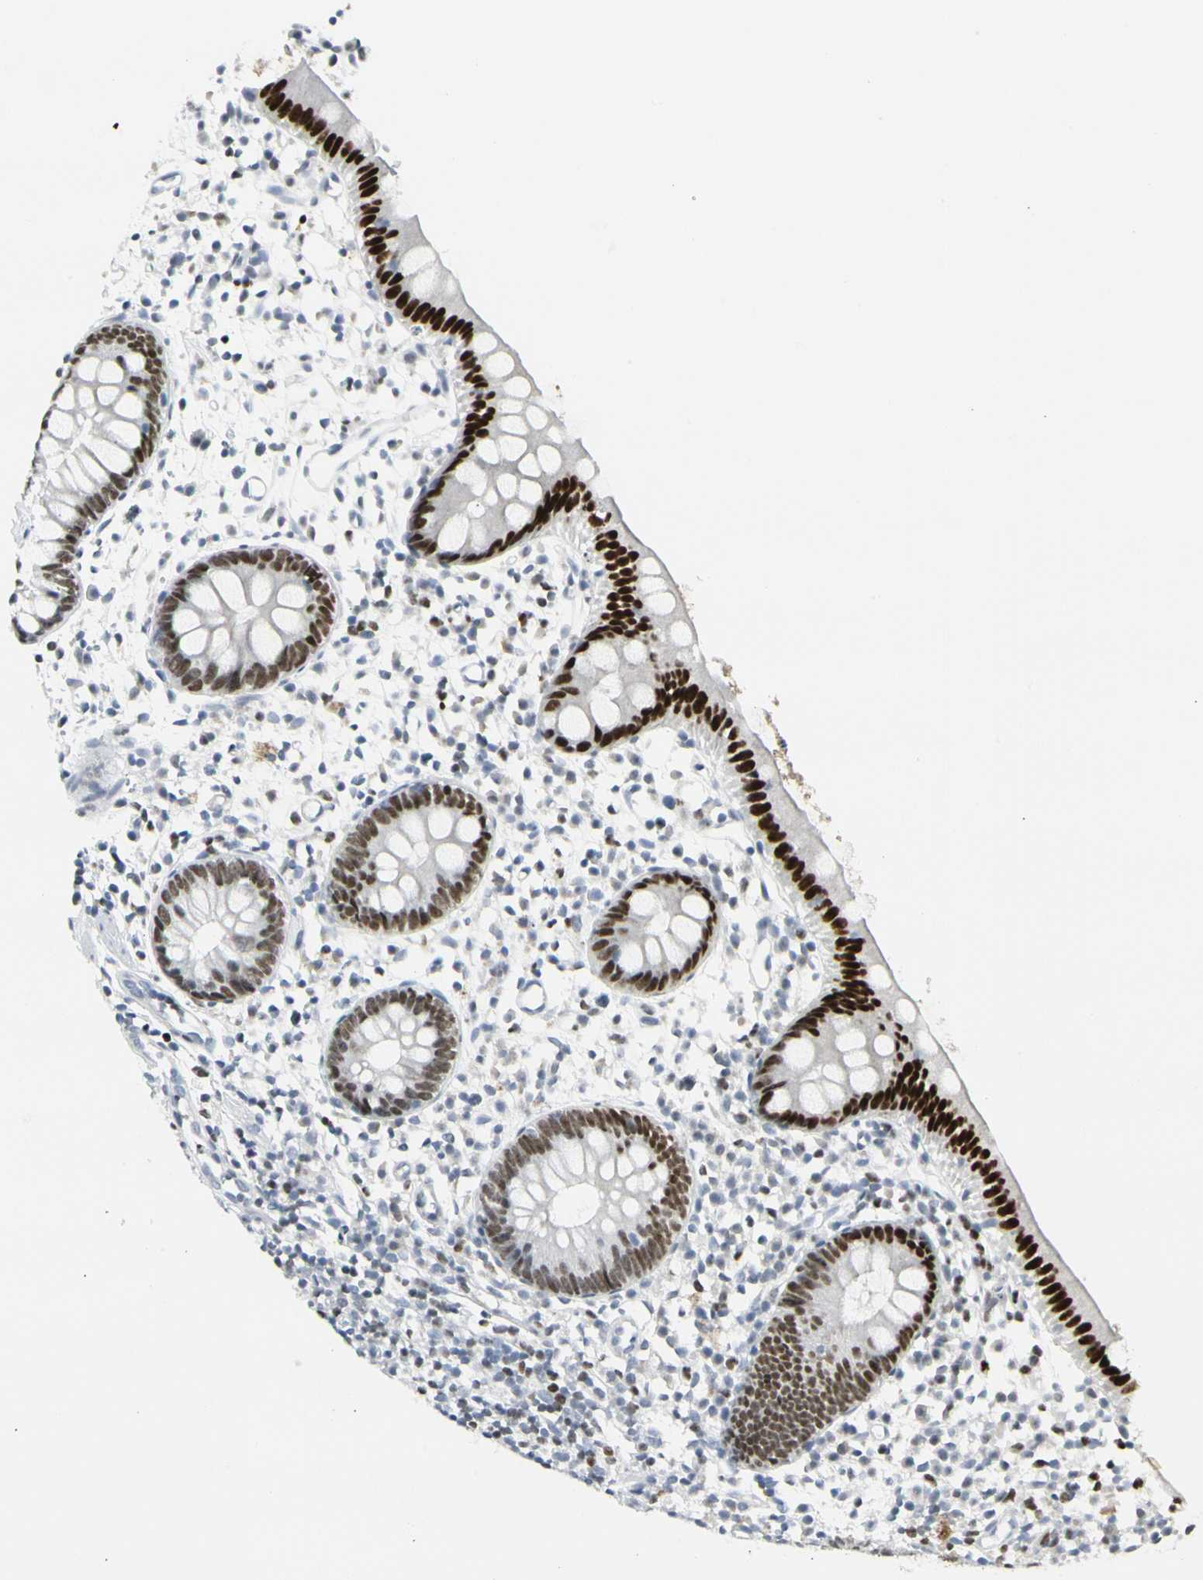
{"staining": {"intensity": "strong", "quantity": ">75%", "location": "nuclear"}, "tissue": "appendix", "cell_type": "Glandular cells", "image_type": "normal", "snomed": [{"axis": "morphology", "description": "Normal tissue, NOS"}, {"axis": "topography", "description": "Appendix"}], "caption": "Strong nuclear positivity is appreciated in approximately >75% of glandular cells in unremarkable appendix.", "gene": "ZBTB7B", "patient": {"sex": "female", "age": 20}}